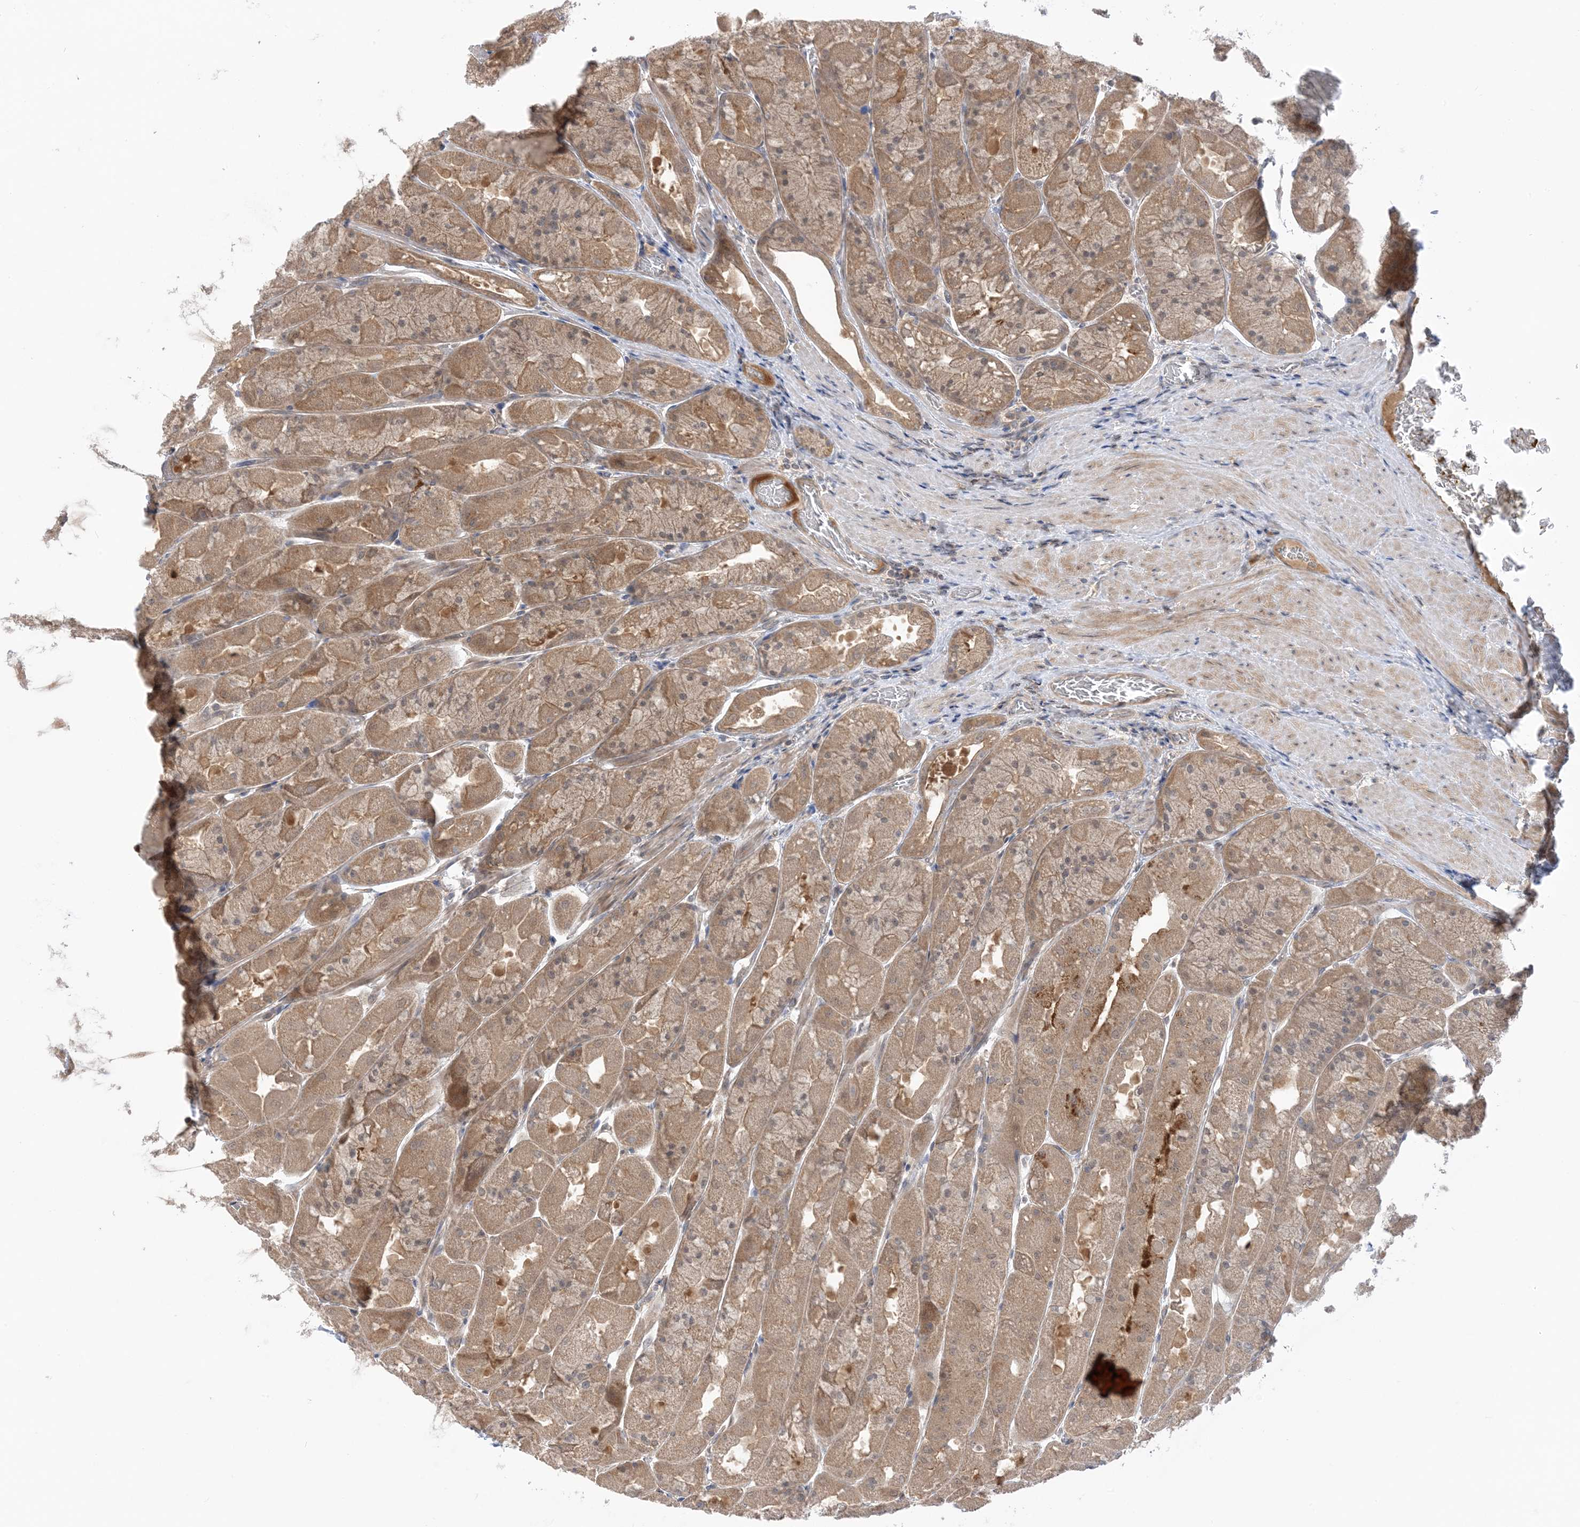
{"staining": {"intensity": "moderate", "quantity": ">75%", "location": "cytoplasmic/membranous"}, "tissue": "stomach", "cell_type": "Glandular cells", "image_type": "normal", "snomed": [{"axis": "morphology", "description": "Normal tissue, NOS"}, {"axis": "topography", "description": "Stomach"}], "caption": "About >75% of glandular cells in unremarkable human stomach show moderate cytoplasmic/membranous protein positivity as visualized by brown immunohistochemical staining.", "gene": "WDR26", "patient": {"sex": "female", "age": 61}}